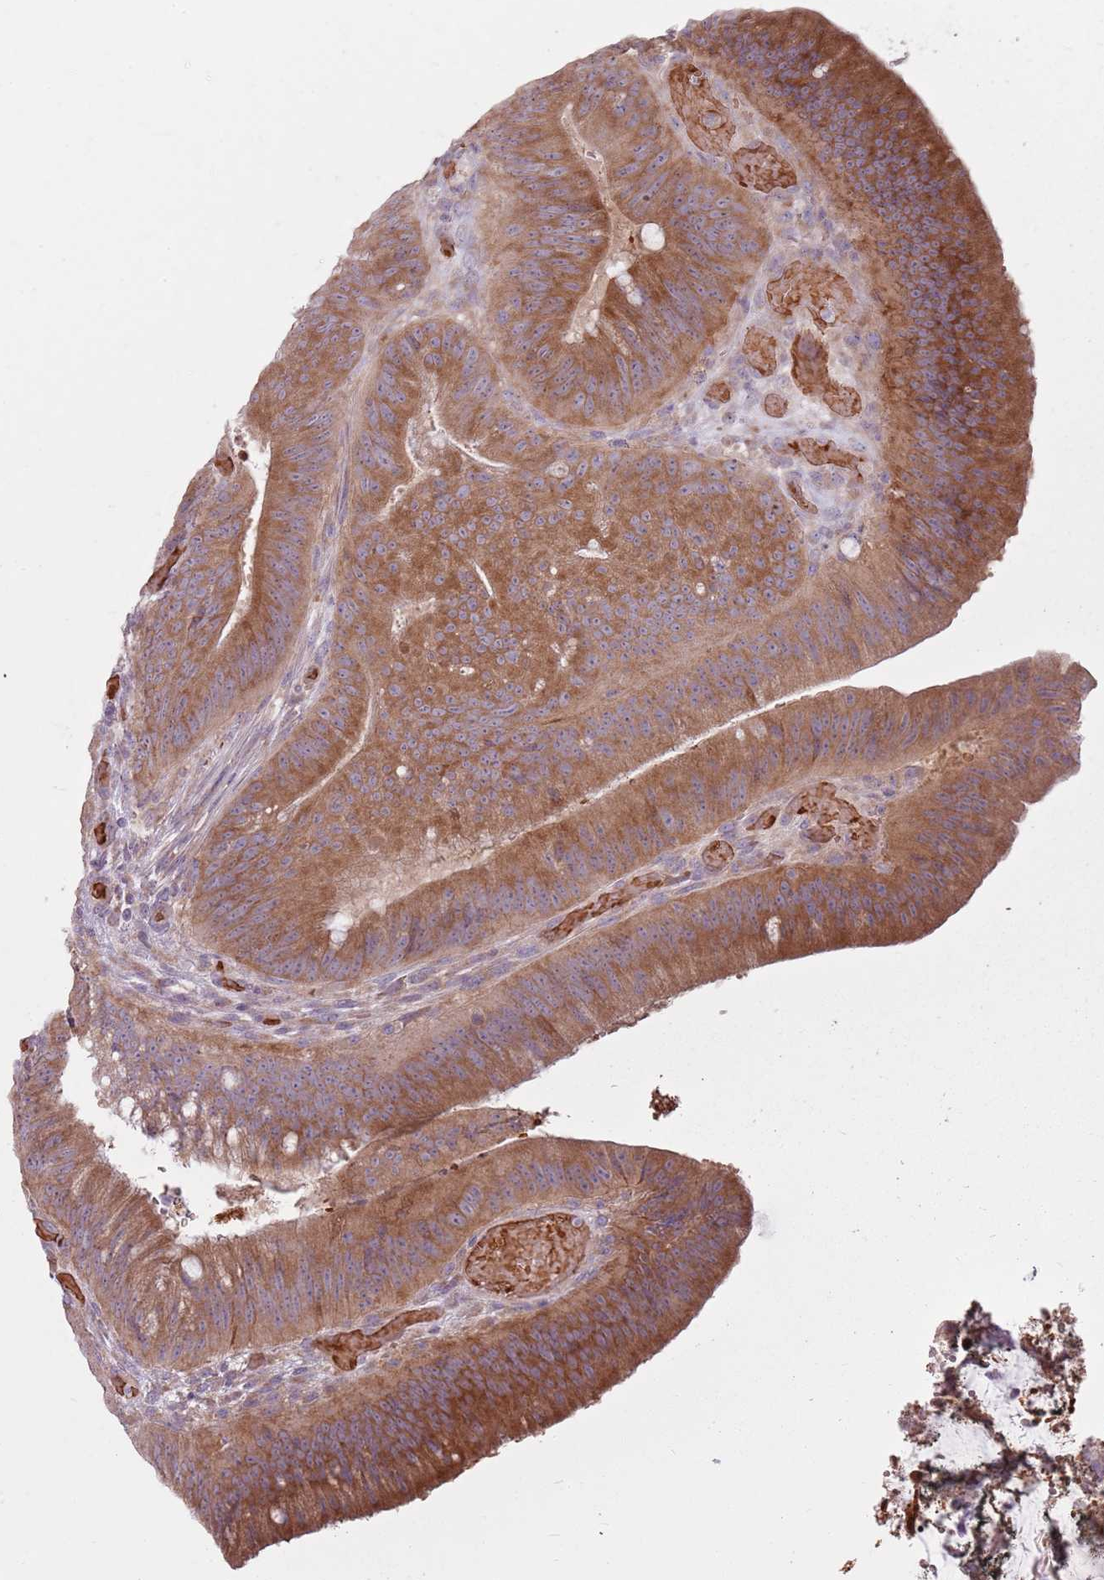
{"staining": {"intensity": "moderate", "quantity": ">75%", "location": "cytoplasmic/membranous"}, "tissue": "colorectal cancer", "cell_type": "Tumor cells", "image_type": "cancer", "snomed": [{"axis": "morphology", "description": "Adenocarcinoma, NOS"}, {"axis": "topography", "description": "Colon"}], "caption": "IHC (DAB) staining of human colorectal cancer (adenocarcinoma) reveals moderate cytoplasmic/membranous protein expression in approximately >75% of tumor cells. IHC stains the protein in brown and the nuclei are stained blue.", "gene": "HSPA14", "patient": {"sex": "female", "age": 43}}